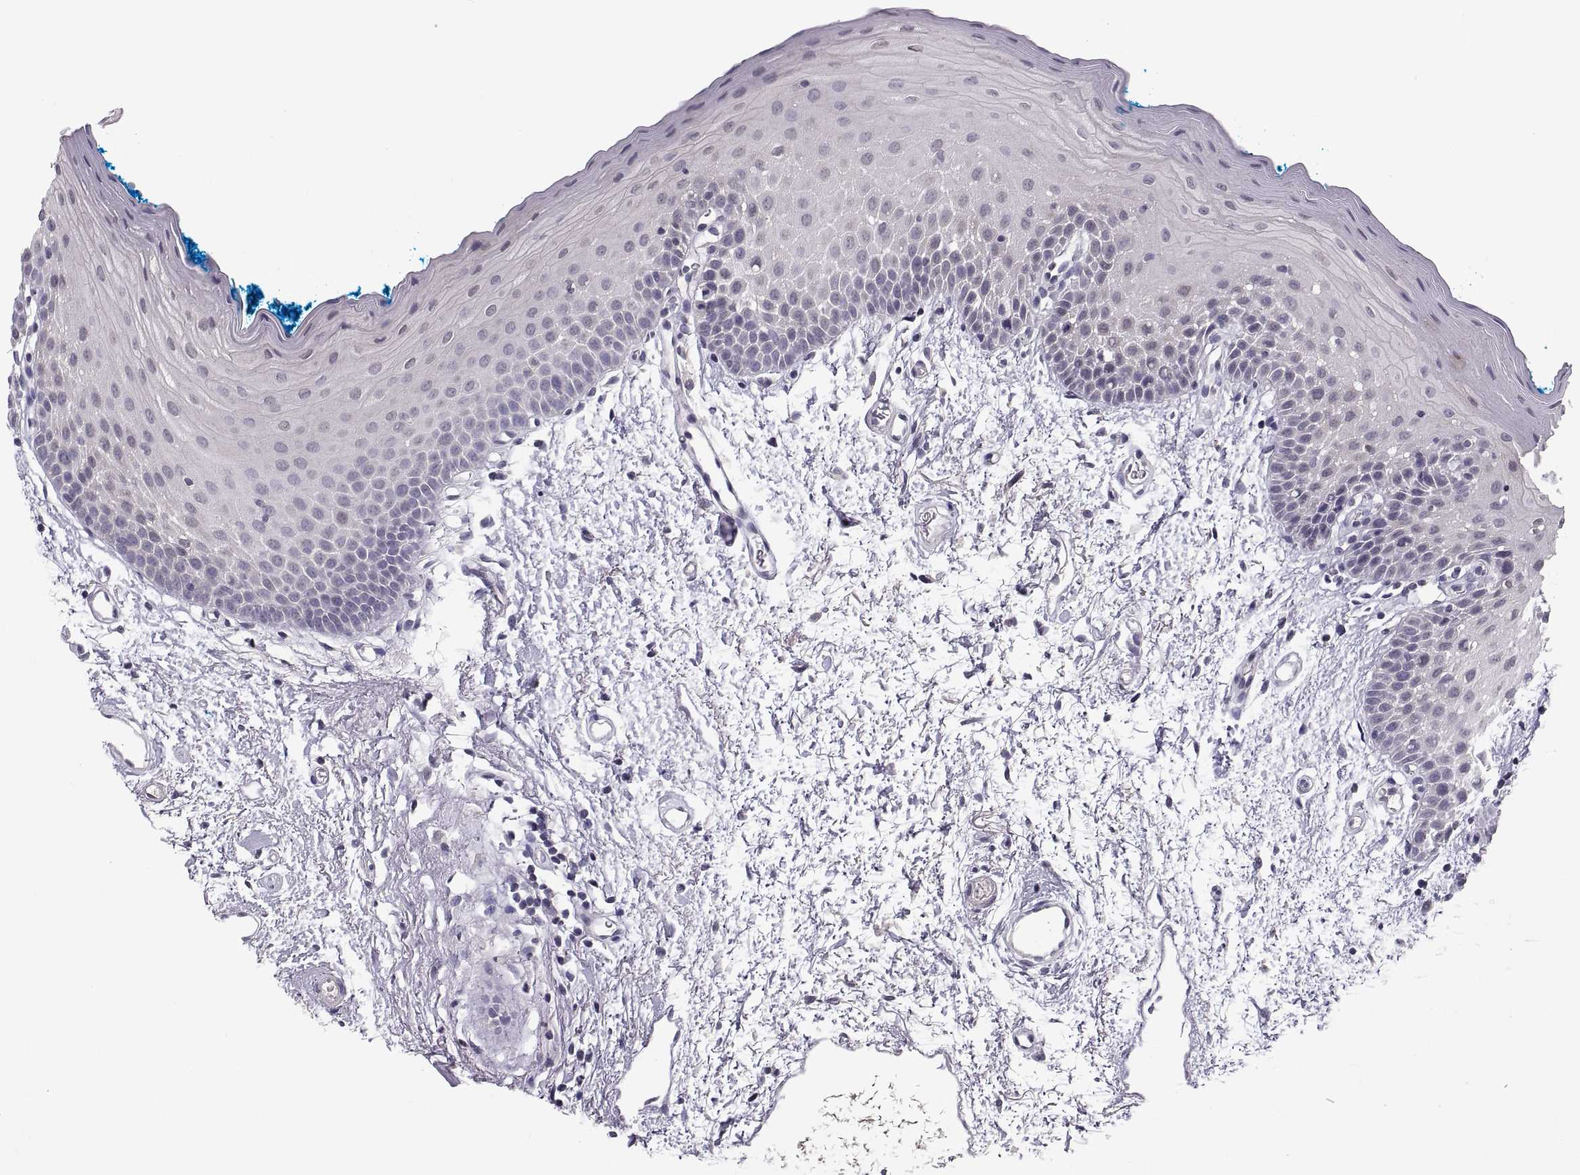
{"staining": {"intensity": "negative", "quantity": "none", "location": "none"}, "tissue": "oral mucosa", "cell_type": "Squamous epithelial cells", "image_type": "normal", "snomed": [{"axis": "morphology", "description": "Normal tissue, NOS"}, {"axis": "morphology", "description": "Squamous cell carcinoma, NOS"}, {"axis": "topography", "description": "Oral tissue"}, {"axis": "topography", "description": "Head-Neck"}], "caption": "Immunohistochemistry (IHC) of unremarkable oral mucosa demonstrates no expression in squamous epithelial cells. Brightfield microscopy of IHC stained with DAB (brown) and hematoxylin (blue), captured at high magnification.", "gene": "PAX2", "patient": {"sex": "female", "age": 75}}